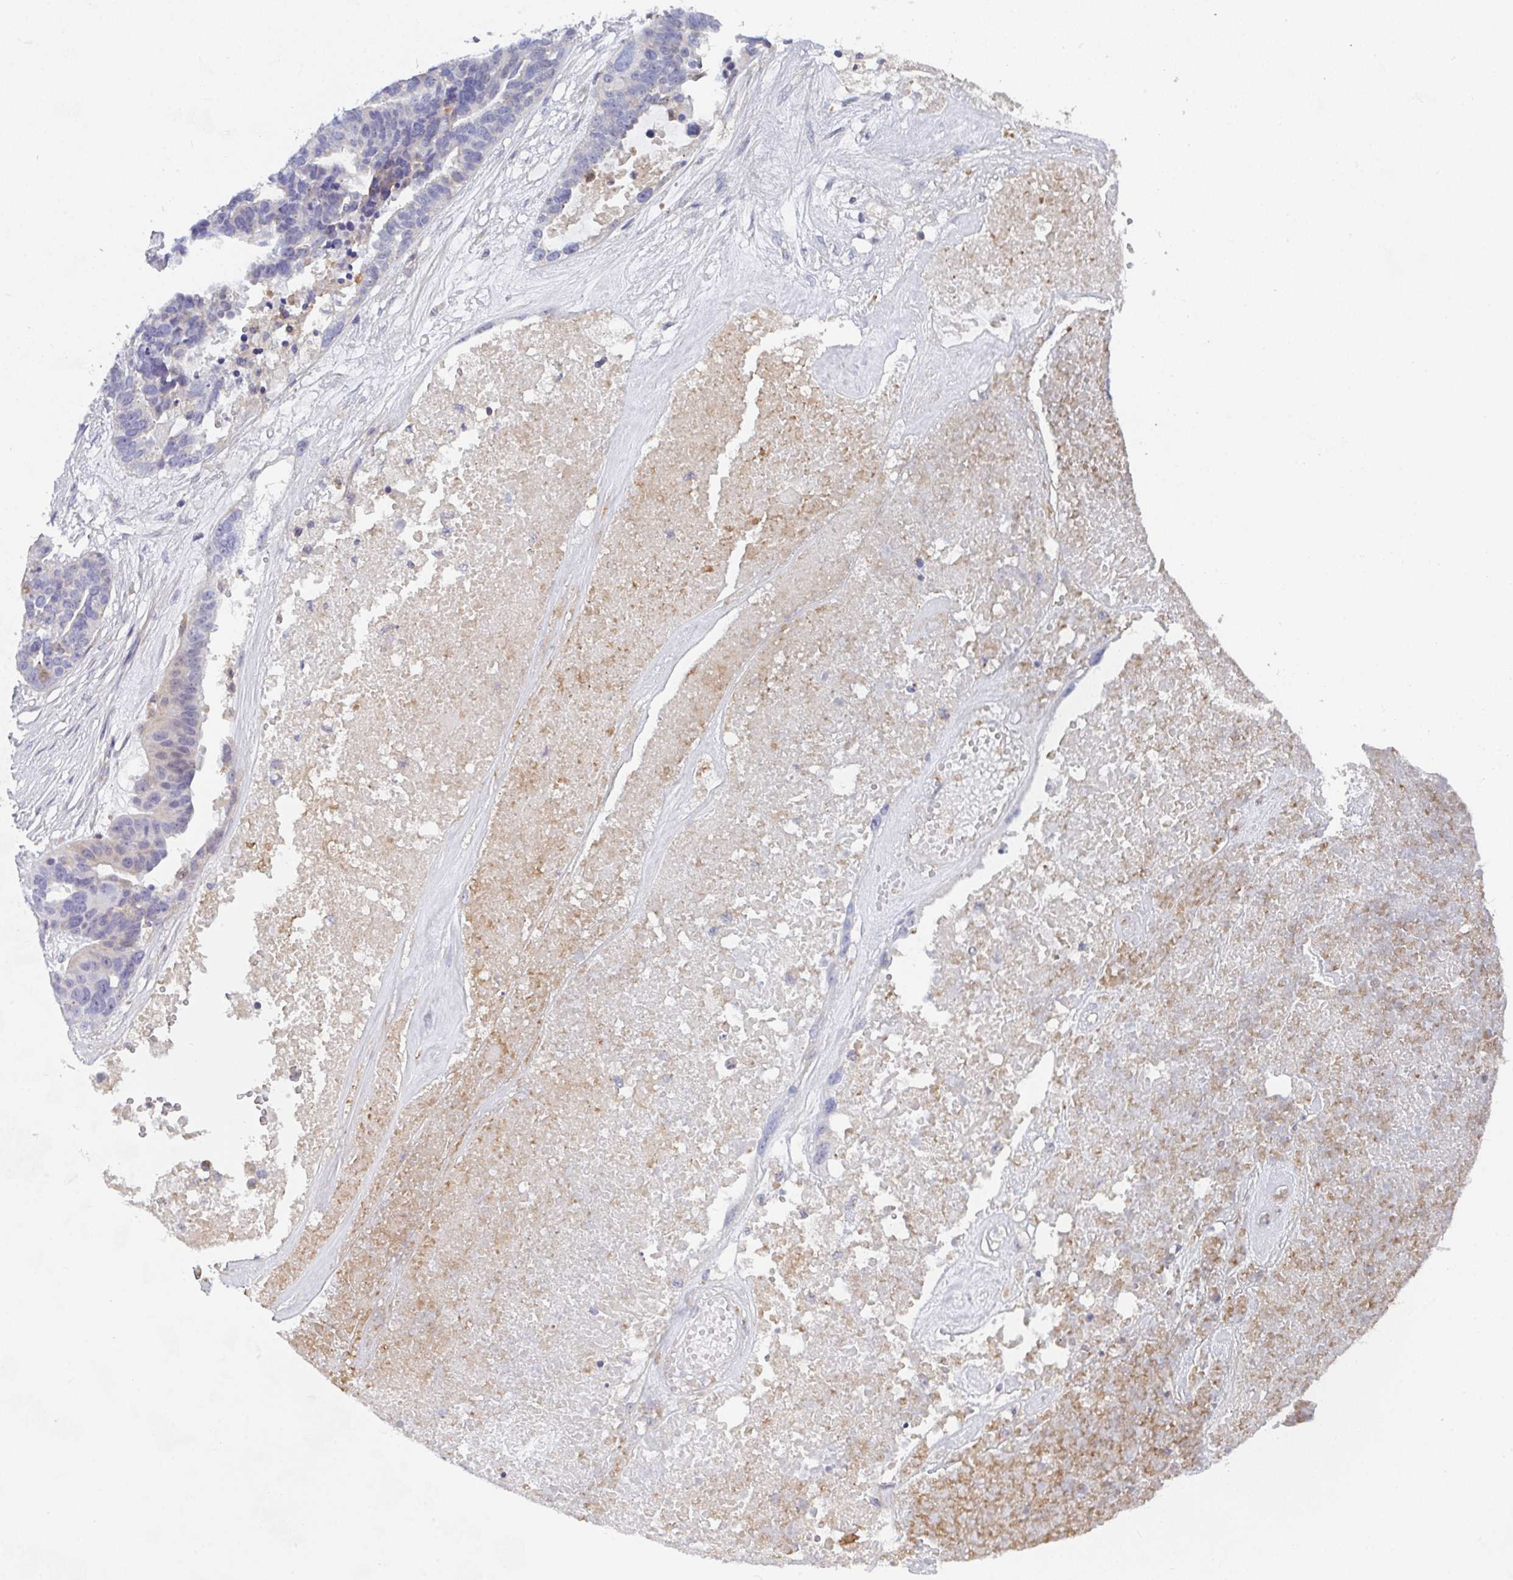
{"staining": {"intensity": "negative", "quantity": "none", "location": "none"}, "tissue": "ovarian cancer", "cell_type": "Tumor cells", "image_type": "cancer", "snomed": [{"axis": "morphology", "description": "Cystadenocarcinoma, serous, NOS"}, {"axis": "topography", "description": "Ovary"}], "caption": "The photomicrograph demonstrates no staining of tumor cells in ovarian serous cystadenocarcinoma.", "gene": "KLHL33", "patient": {"sex": "female", "age": 59}}